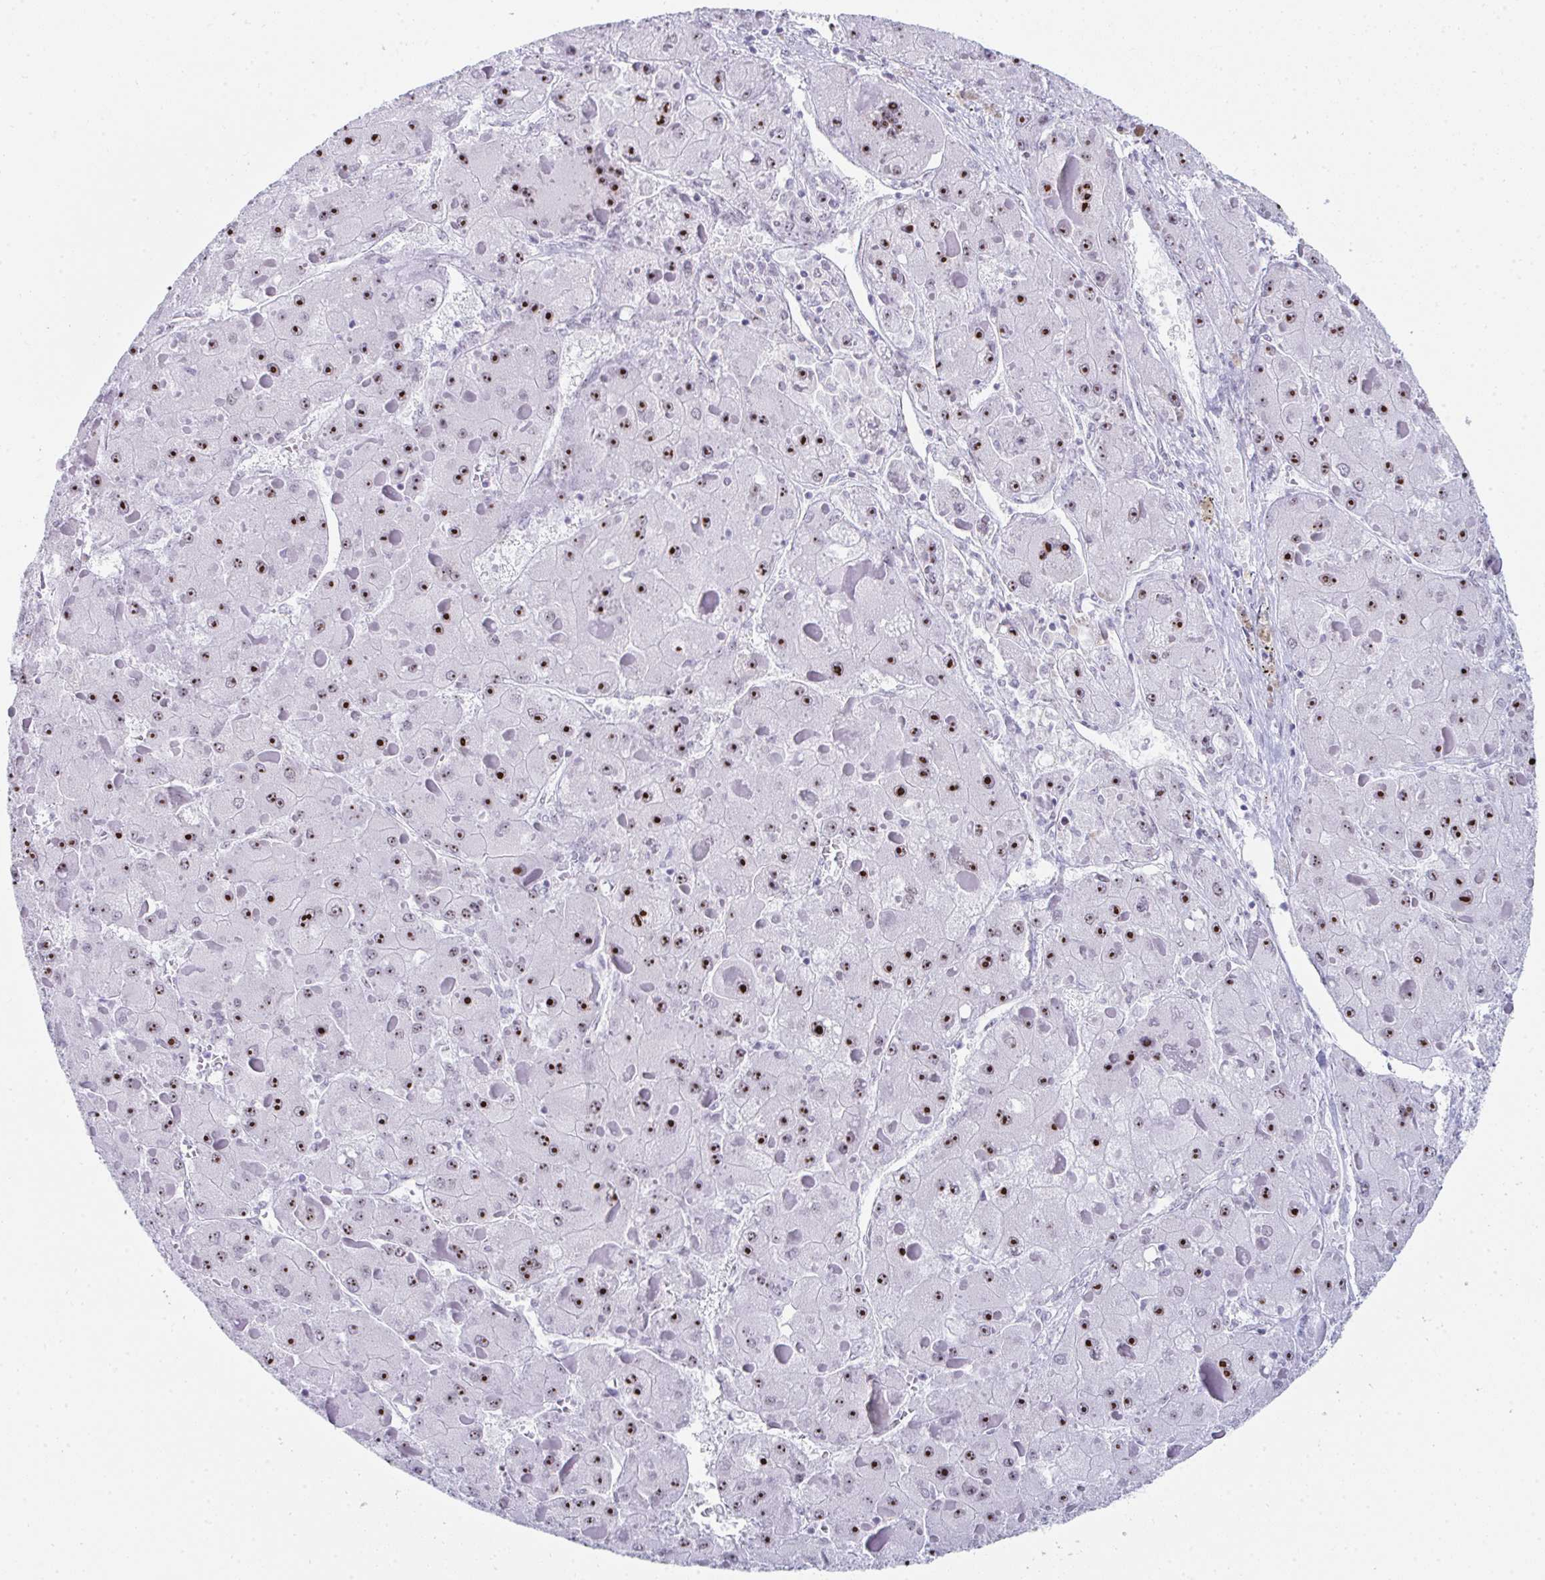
{"staining": {"intensity": "strong", "quantity": ">75%", "location": "nuclear"}, "tissue": "liver cancer", "cell_type": "Tumor cells", "image_type": "cancer", "snomed": [{"axis": "morphology", "description": "Carcinoma, Hepatocellular, NOS"}, {"axis": "topography", "description": "Liver"}], "caption": "Tumor cells demonstrate high levels of strong nuclear positivity in approximately >75% of cells in liver cancer (hepatocellular carcinoma).", "gene": "NOP10", "patient": {"sex": "female", "age": 73}}